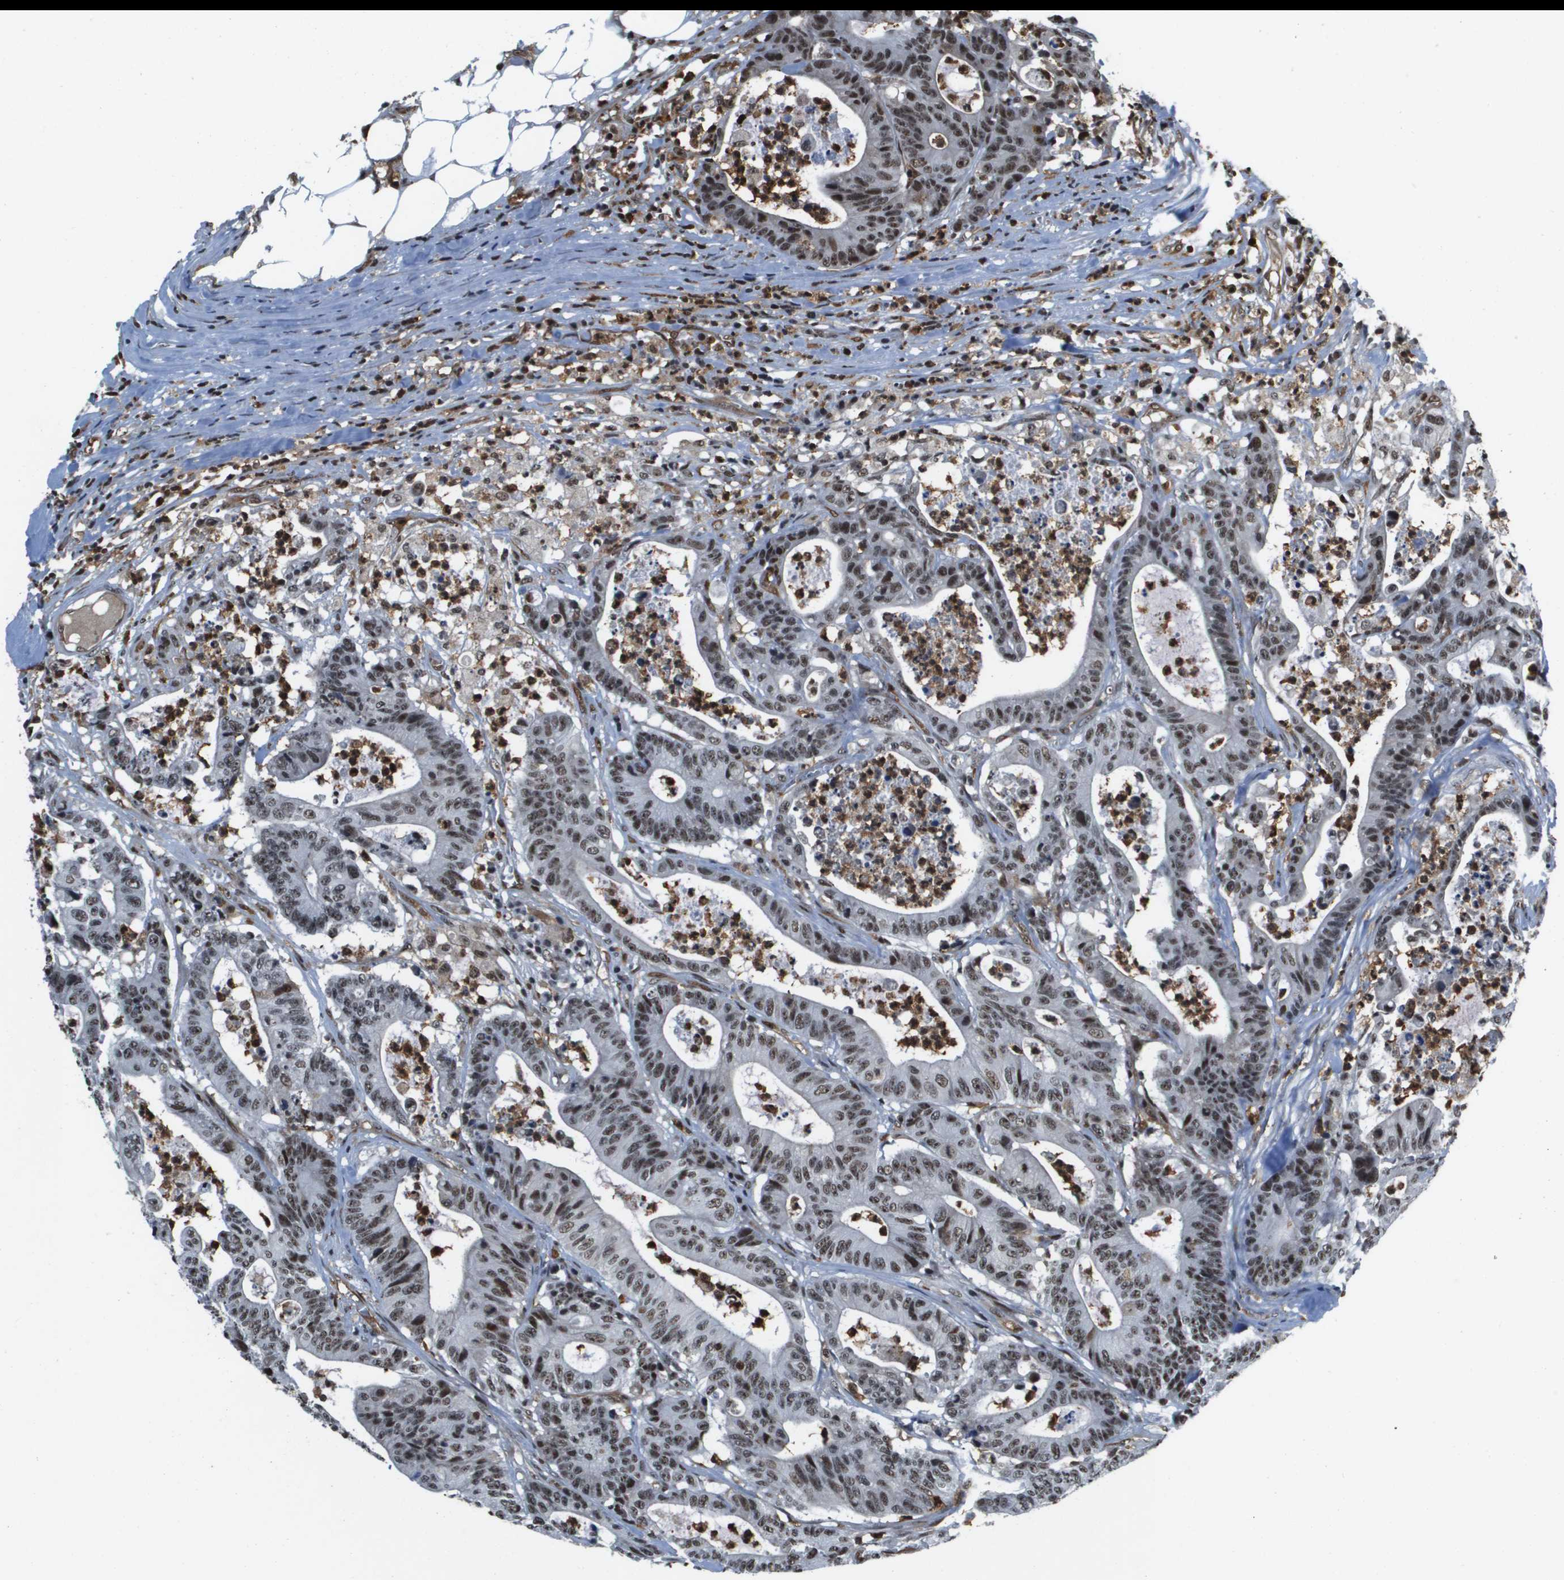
{"staining": {"intensity": "strong", "quantity": ">75%", "location": "nuclear"}, "tissue": "colorectal cancer", "cell_type": "Tumor cells", "image_type": "cancer", "snomed": [{"axis": "morphology", "description": "Adenocarcinoma, NOS"}, {"axis": "topography", "description": "Colon"}], "caption": "Immunohistochemical staining of human colorectal cancer displays strong nuclear protein staining in approximately >75% of tumor cells.", "gene": "EP400", "patient": {"sex": "female", "age": 84}}